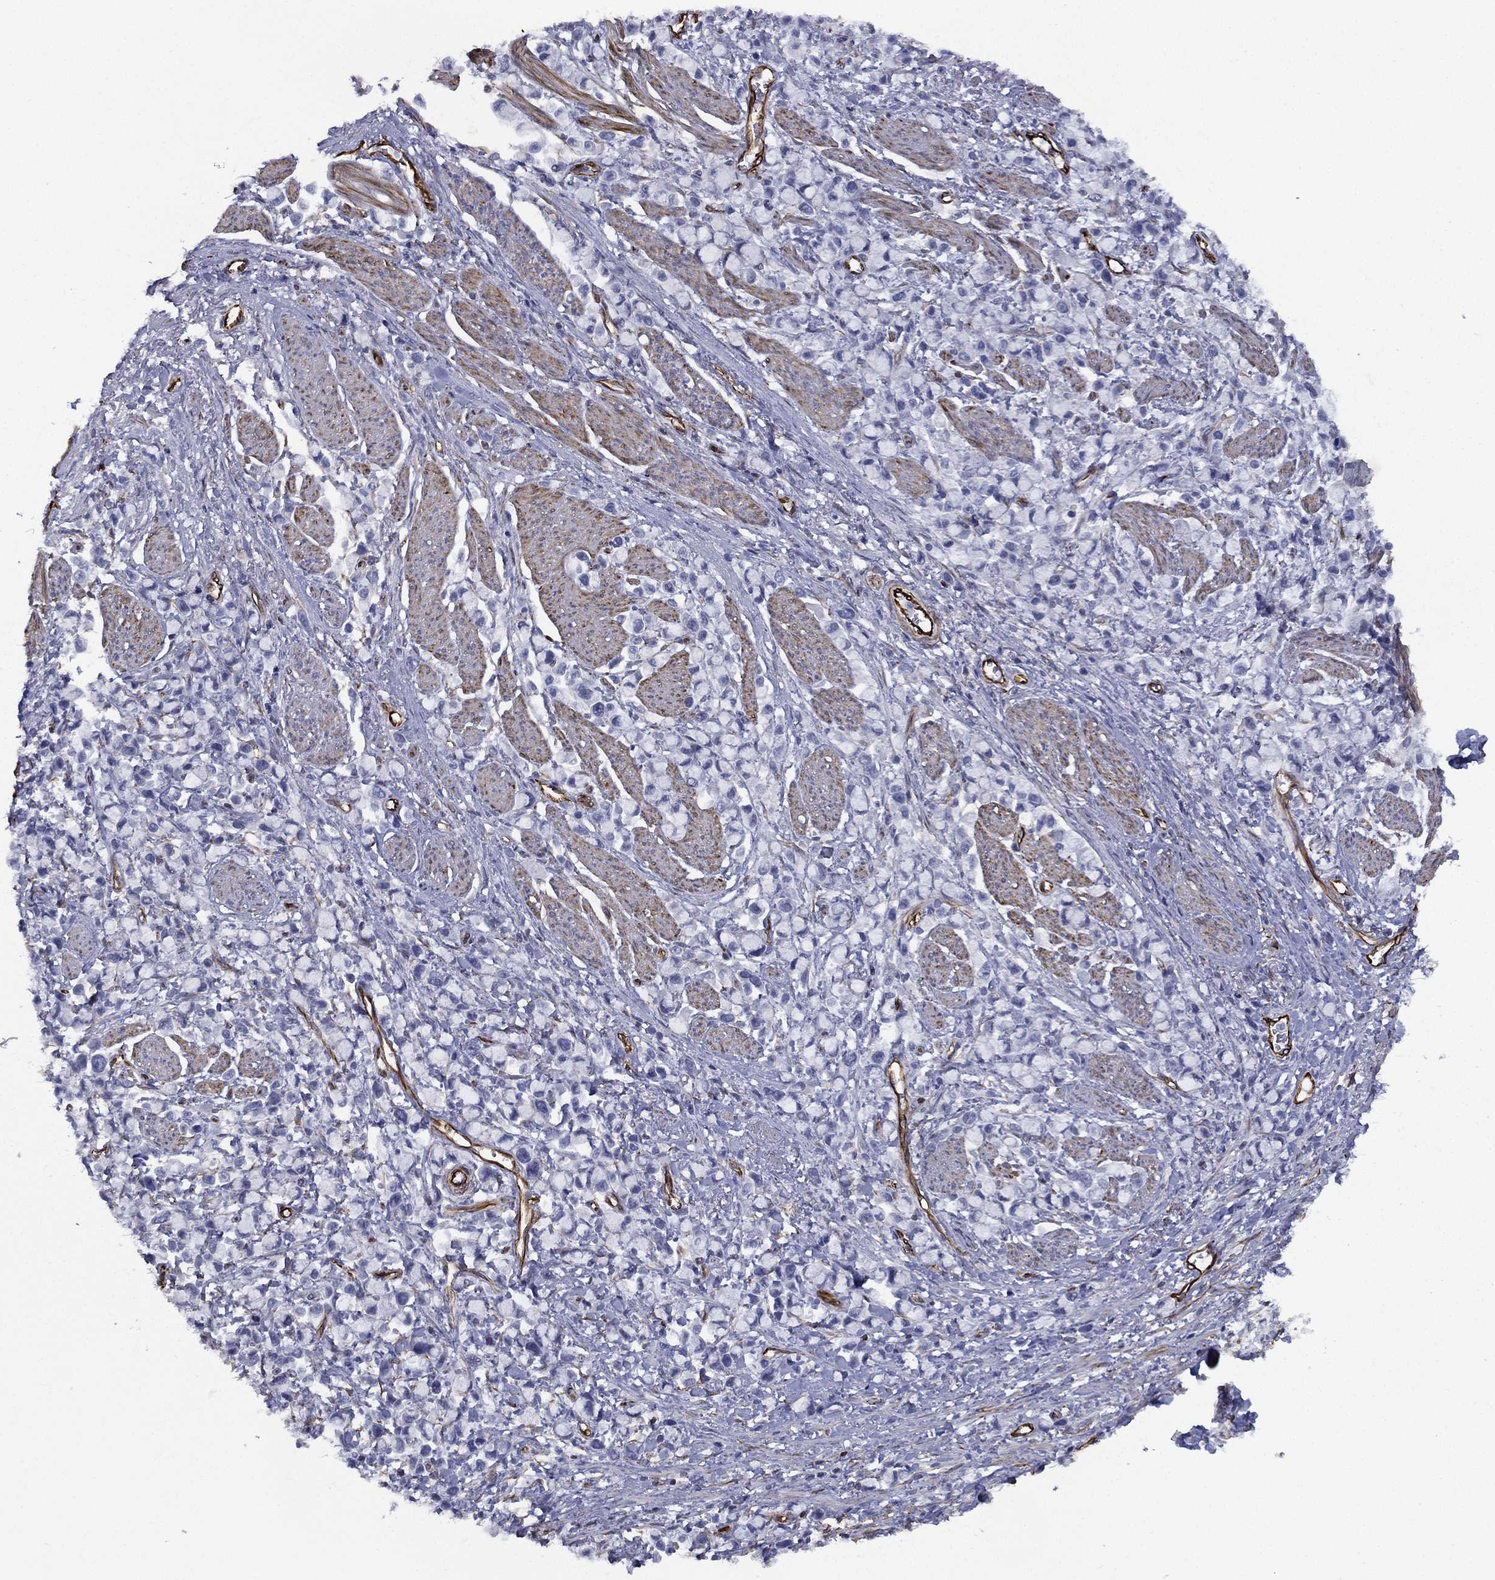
{"staining": {"intensity": "negative", "quantity": "none", "location": "none"}, "tissue": "stomach cancer", "cell_type": "Tumor cells", "image_type": "cancer", "snomed": [{"axis": "morphology", "description": "Adenocarcinoma, NOS"}, {"axis": "topography", "description": "Stomach"}], "caption": "Stomach adenocarcinoma was stained to show a protein in brown. There is no significant positivity in tumor cells. Nuclei are stained in blue.", "gene": "MAS1", "patient": {"sex": "female", "age": 81}}